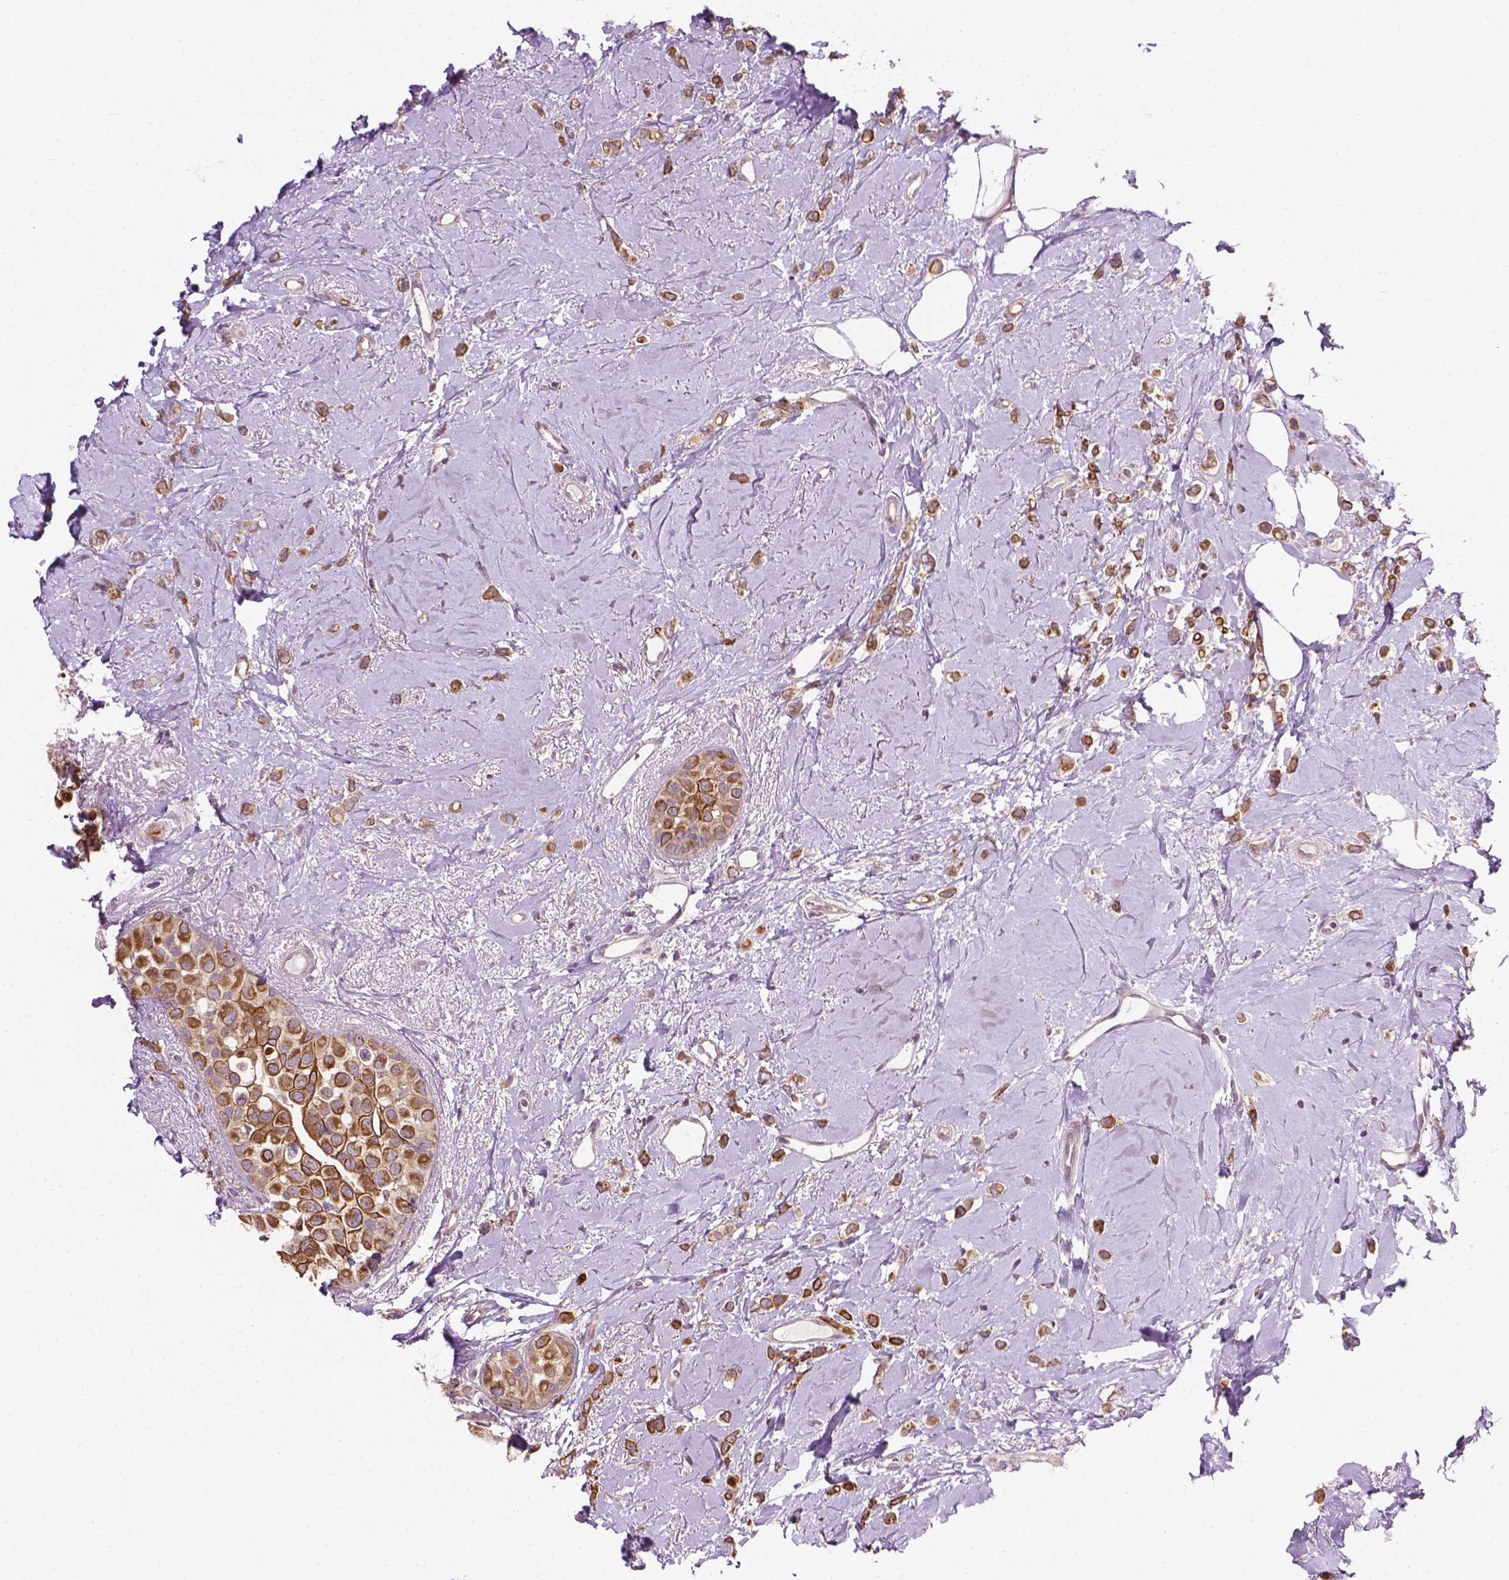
{"staining": {"intensity": "moderate", "quantity": ">75%", "location": "cytoplasmic/membranous"}, "tissue": "breast cancer", "cell_type": "Tumor cells", "image_type": "cancer", "snomed": [{"axis": "morphology", "description": "Lobular carcinoma"}, {"axis": "topography", "description": "Breast"}], "caption": "IHC image of neoplastic tissue: human lobular carcinoma (breast) stained using immunohistochemistry reveals medium levels of moderate protein expression localized specifically in the cytoplasmic/membranous of tumor cells, appearing as a cytoplasmic/membranous brown color.", "gene": "MZT1", "patient": {"sex": "female", "age": 66}}